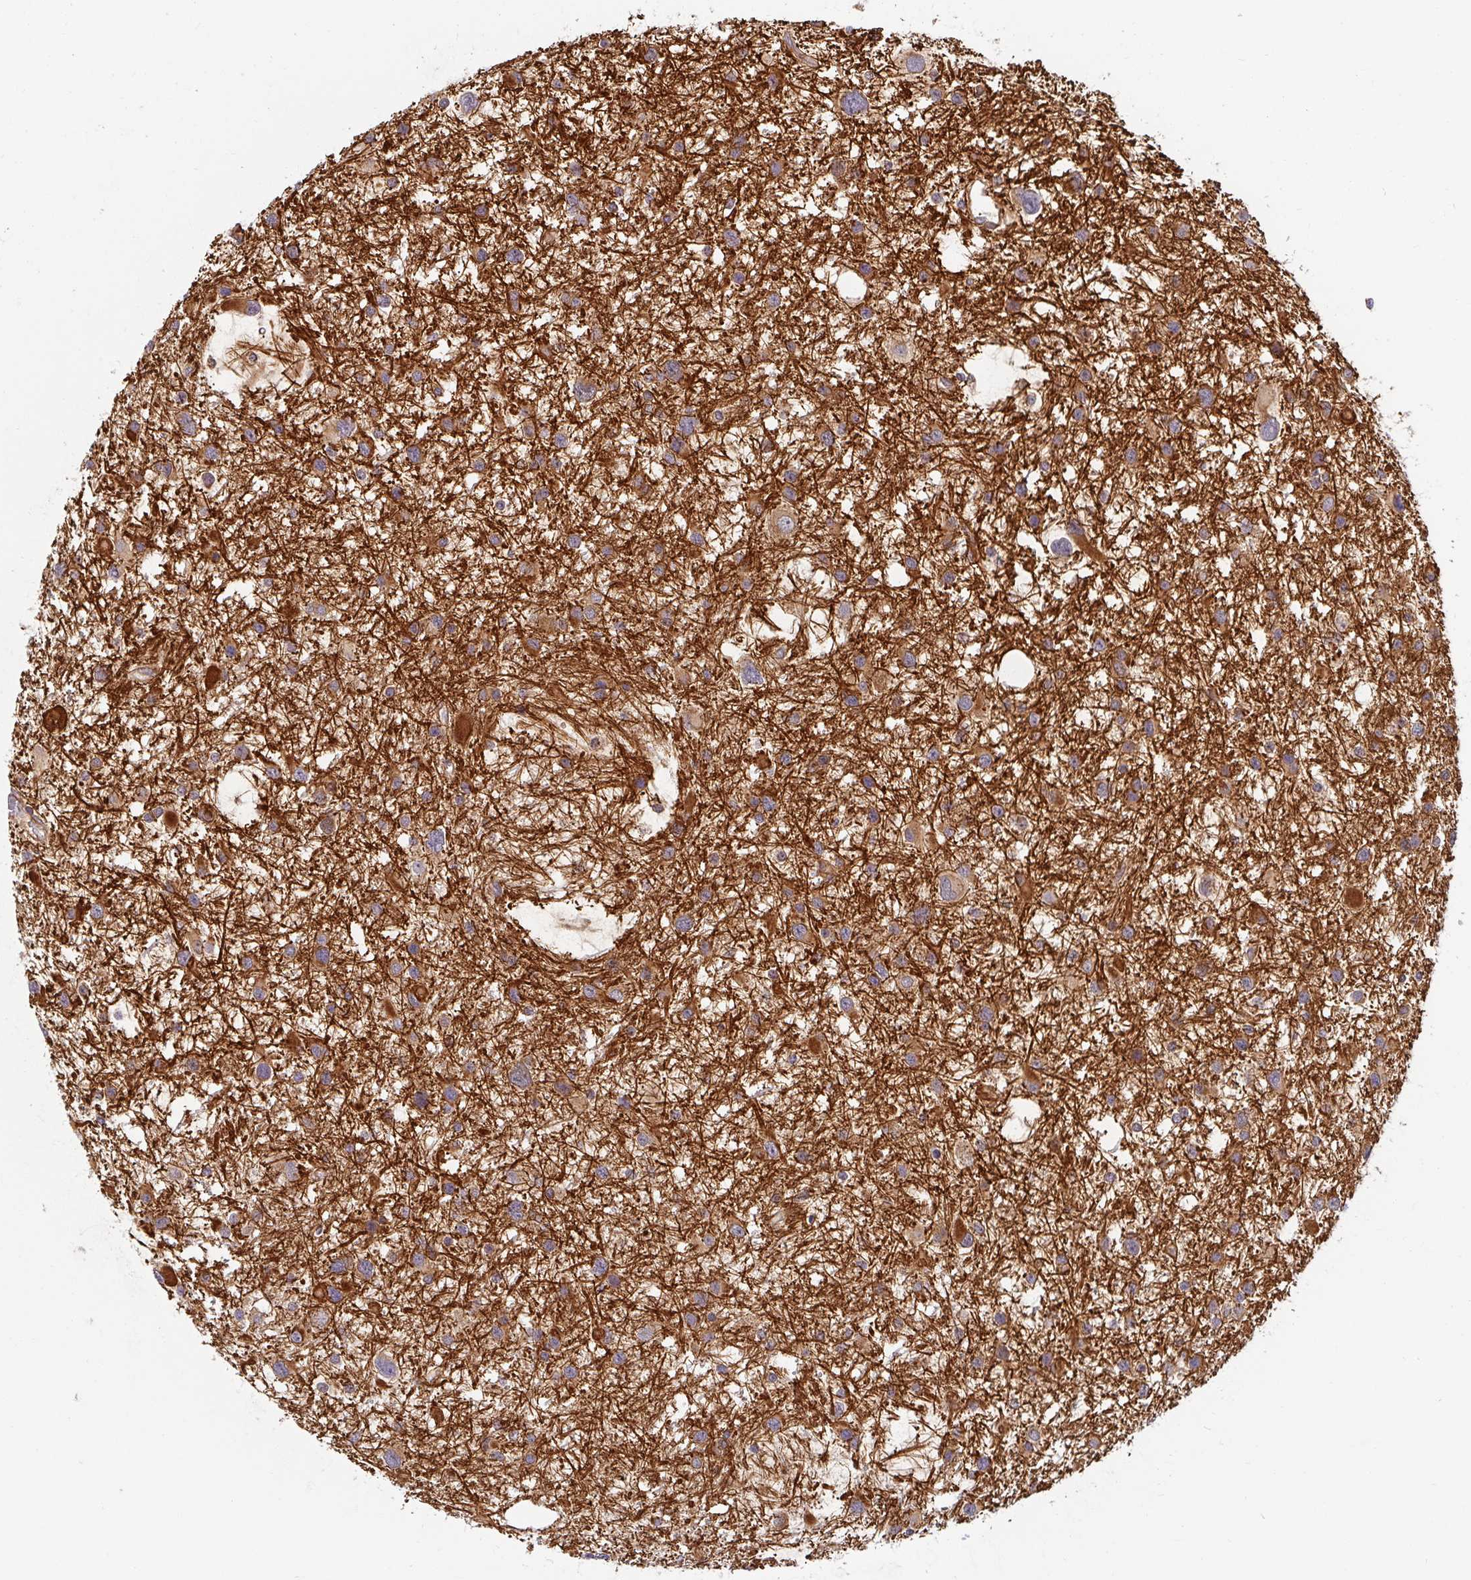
{"staining": {"intensity": "moderate", "quantity": ">75%", "location": "cytoplasmic/membranous"}, "tissue": "glioma", "cell_type": "Tumor cells", "image_type": "cancer", "snomed": [{"axis": "morphology", "description": "Glioma, malignant, Low grade"}, {"axis": "topography", "description": "Brain"}], "caption": "A brown stain labels moderate cytoplasmic/membranous staining of a protein in glioma tumor cells.", "gene": "BTF3", "patient": {"sex": "female", "age": 32}}